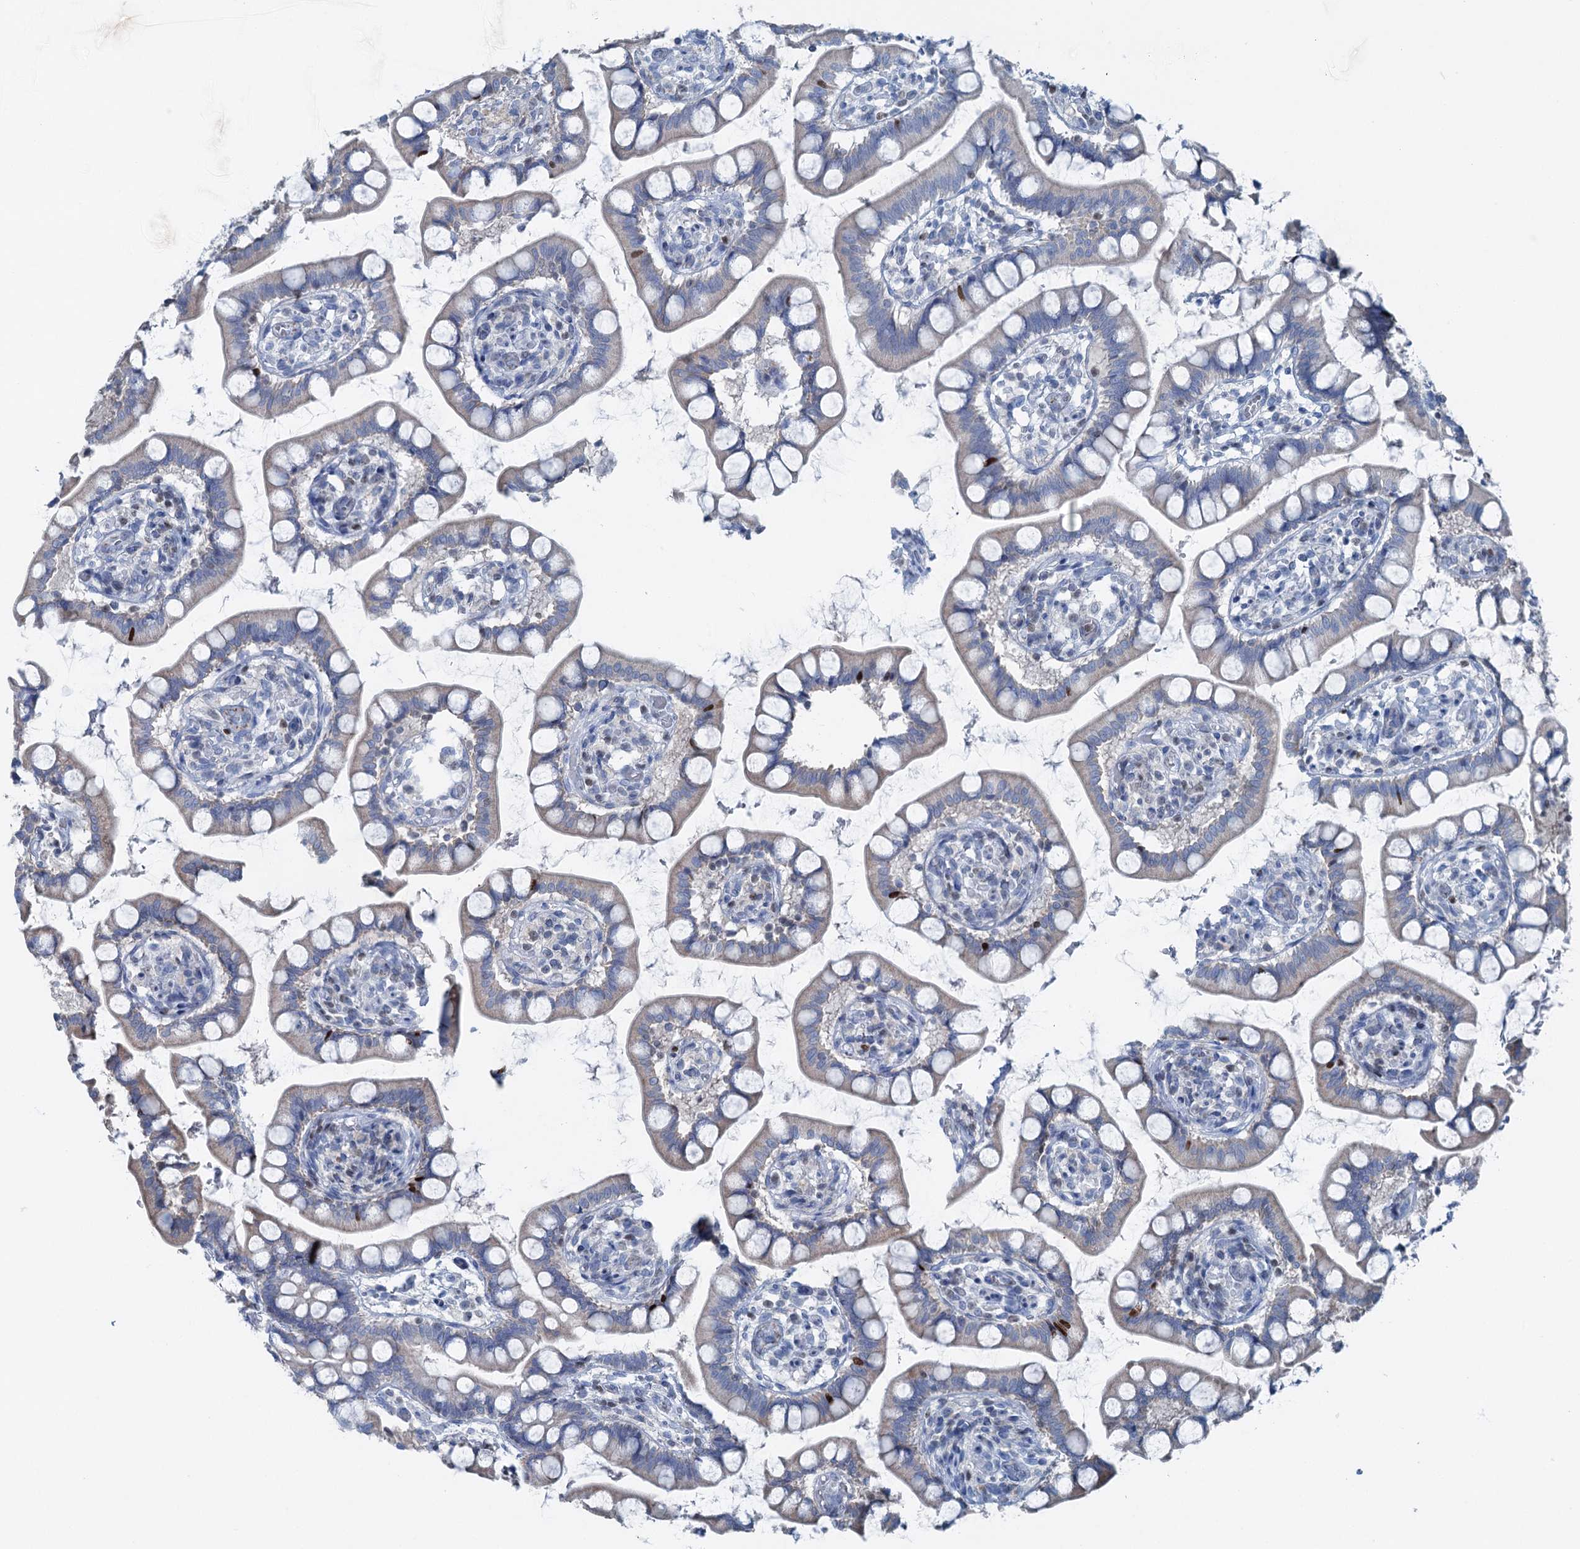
{"staining": {"intensity": "moderate", "quantity": "25%-75%", "location": "cytoplasmic/membranous"}, "tissue": "small intestine", "cell_type": "Glandular cells", "image_type": "normal", "snomed": [{"axis": "morphology", "description": "Normal tissue, NOS"}, {"axis": "topography", "description": "Small intestine"}], "caption": "Immunohistochemistry (IHC) histopathology image of benign human small intestine stained for a protein (brown), which demonstrates medium levels of moderate cytoplasmic/membranous positivity in about 25%-75% of glandular cells.", "gene": "ELP4", "patient": {"sex": "male", "age": 52}}